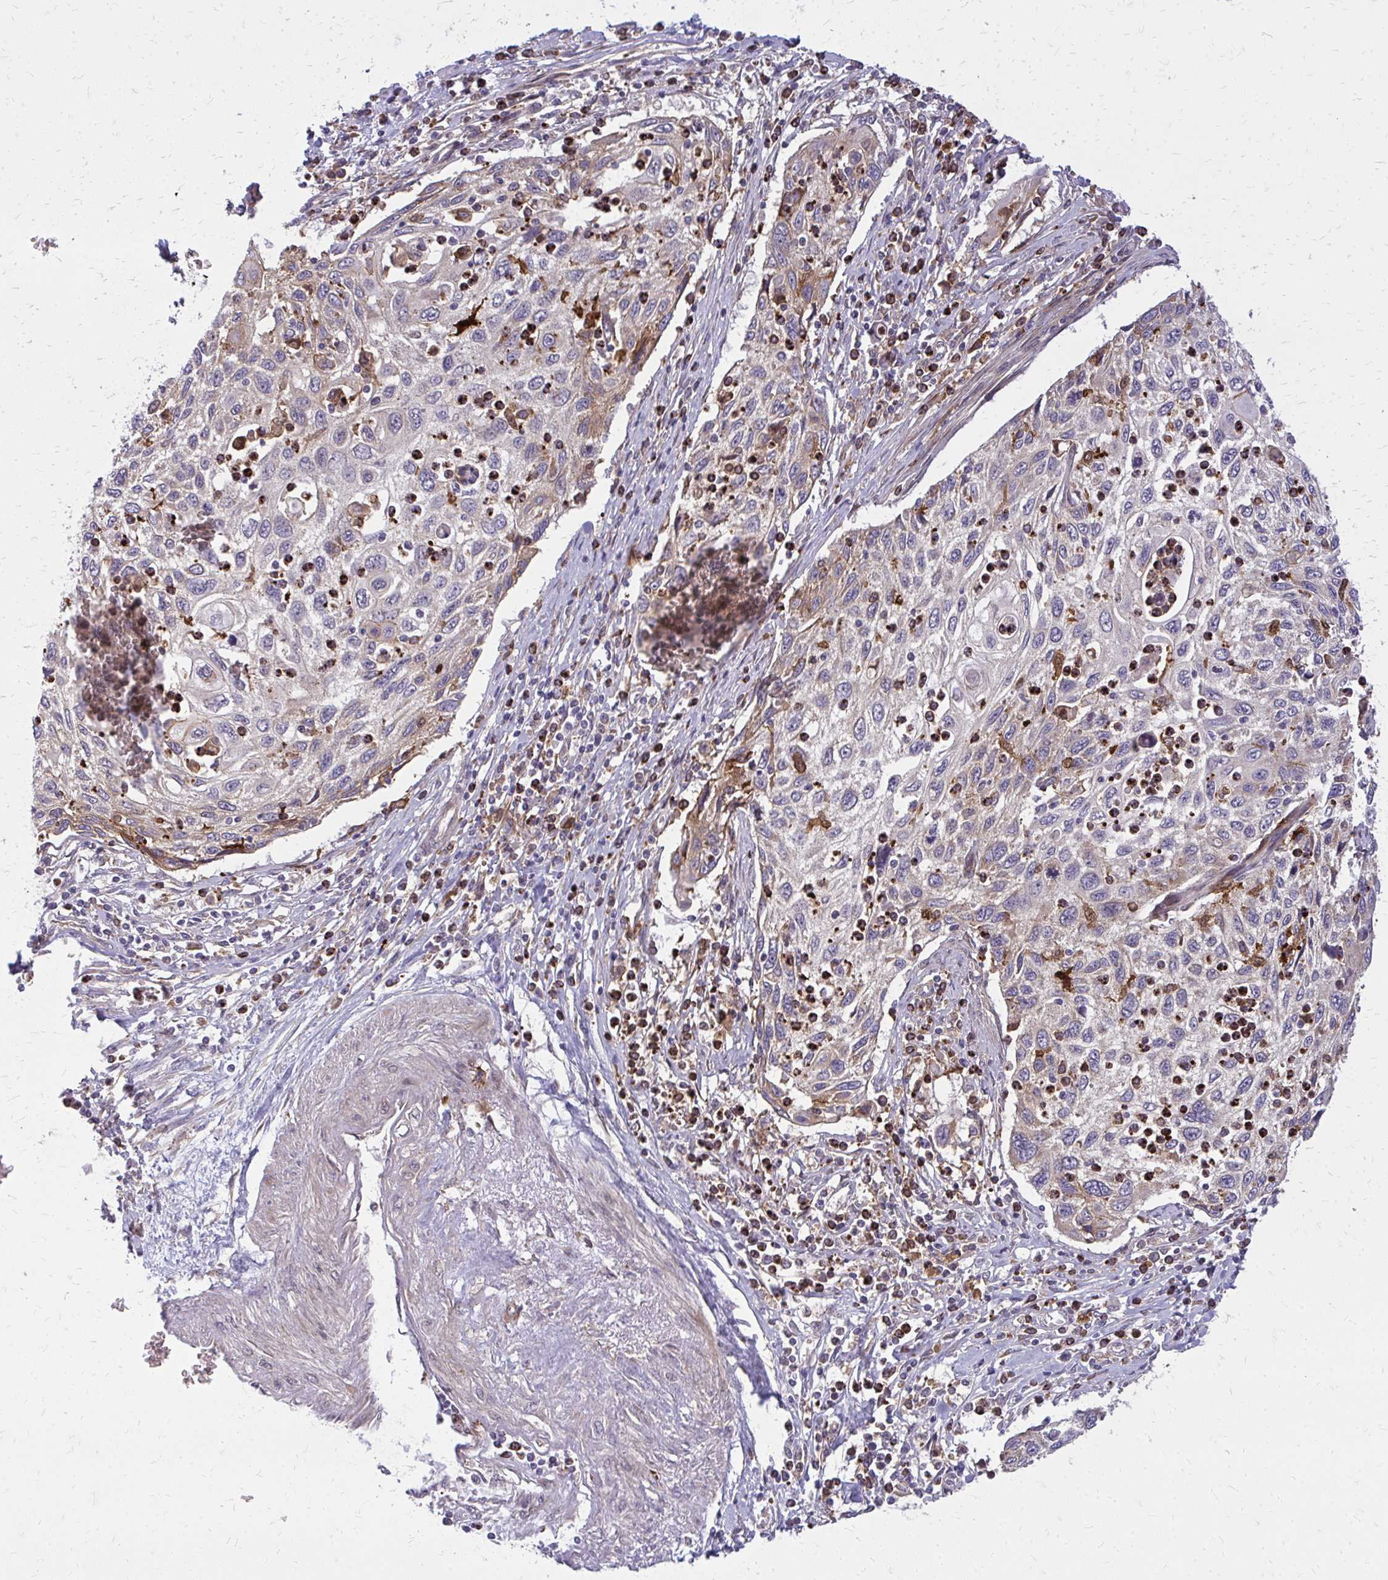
{"staining": {"intensity": "weak", "quantity": "<25%", "location": "cytoplasmic/membranous"}, "tissue": "cervical cancer", "cell_type": "Tumor cells", "image_type": "cancer", "snomed": [{"axis": "morphology", "description": "Squamous cell carcinoma, NOS"}, {"axis": "topography", "description": "Cervix"}], "caption": "This photomicrograph is of squamous cell carcinoma (cervical) stained with IHC to label a protein in brown with the nuclei are counter-stained blue. There is no staining in tumor cells.", "gene": "OXNAD1", "patient": {"sex": "female", "age": 70}}